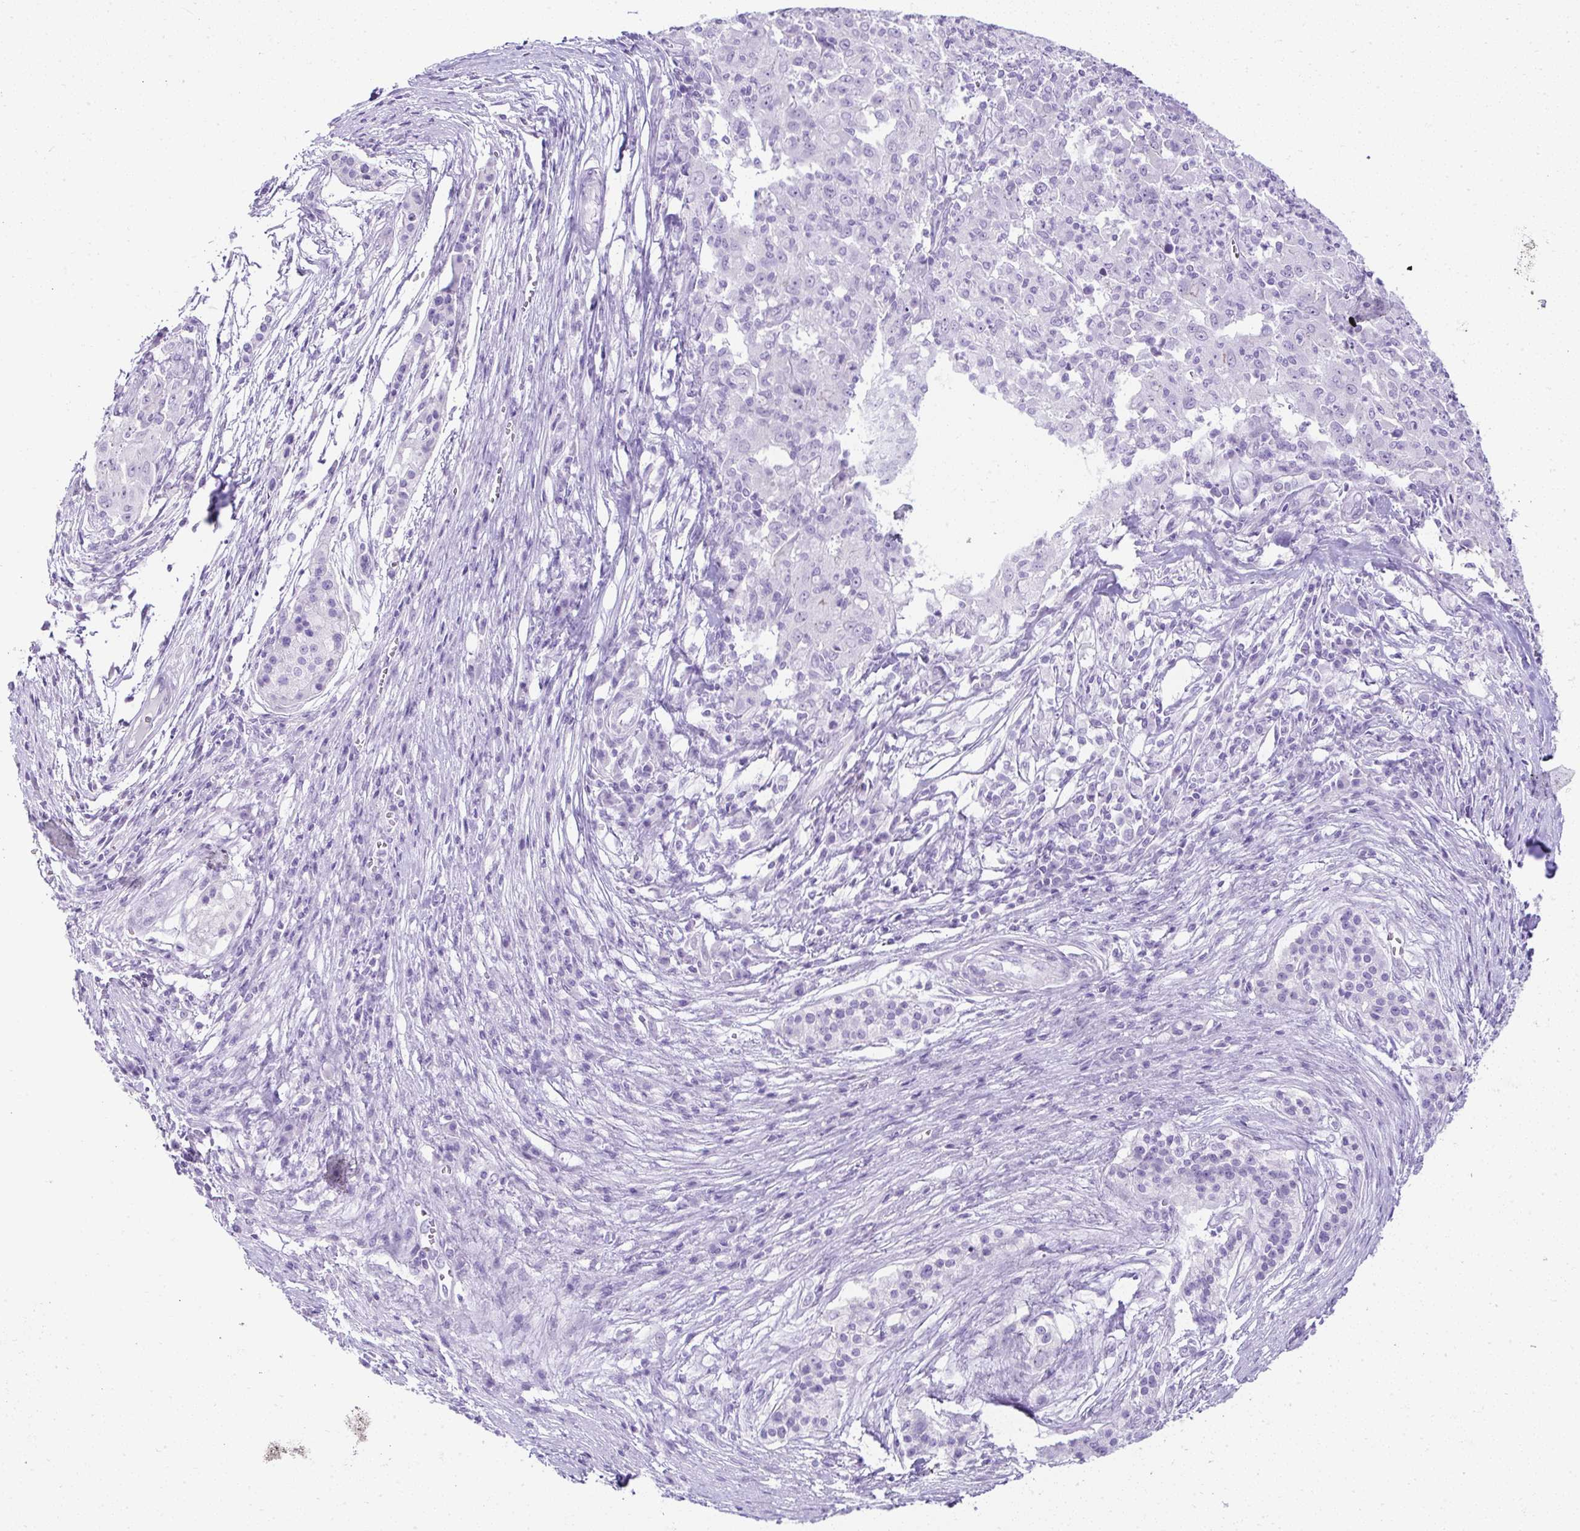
{"staining": {"intensity": "negative", "quantity": "none", "location": "none"}, "tissue": "pancreatic cancer", "cell_type": "Tumor cells", "image_type": "cancer", "snomed": [{"axis": "morphology", "description": "Adenocarcinoma, NOS"}, {"axis": "topography", "description": "Pancreas"}], "caption": "Human adenocarcinoma (pancreatic) stained for a protein using immunohistochemistry (IHC) demonstrates no positivity in tumor cells.", "gene": "RNF183", "patient": {"sex": "male", "age": 63}}